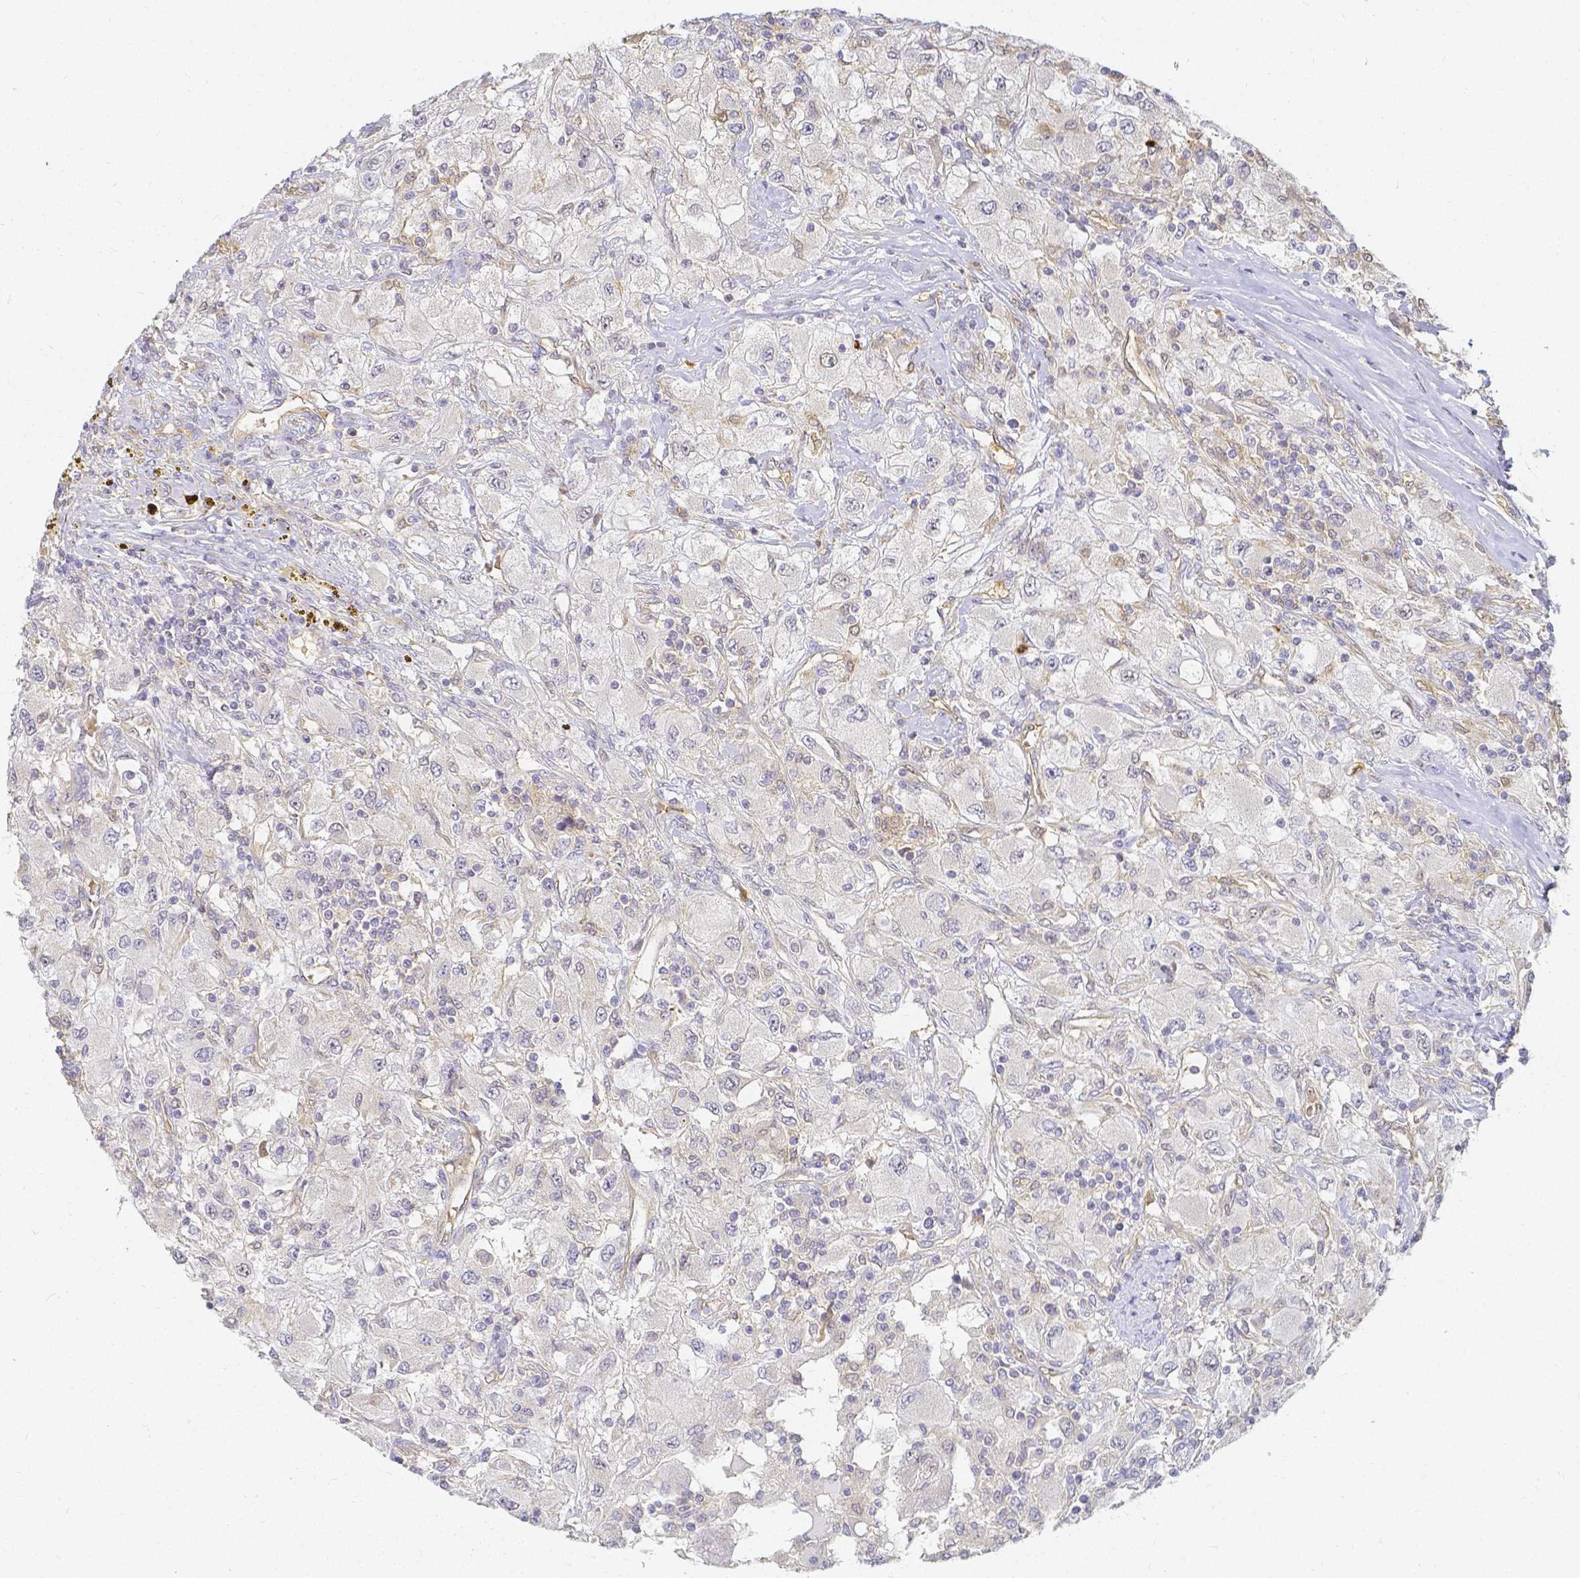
{"staining": {"intensity": "negative", "quantity": "none", "location": "none"}, "tissue": "renal cancer", "cell_type": "Tumor cells", "image_type": "cancer", "snomed": [{"axis": "morphology", "description": "Adenocarcinoma, NOS"}, {"axis": "topography", "description": "Kidney"}], "caption": "There is no significant staining in tumor cells of adenocarcinoma (renal).", "gene": "KCNH1", "patient": {"sex": "female", "age": 67}}